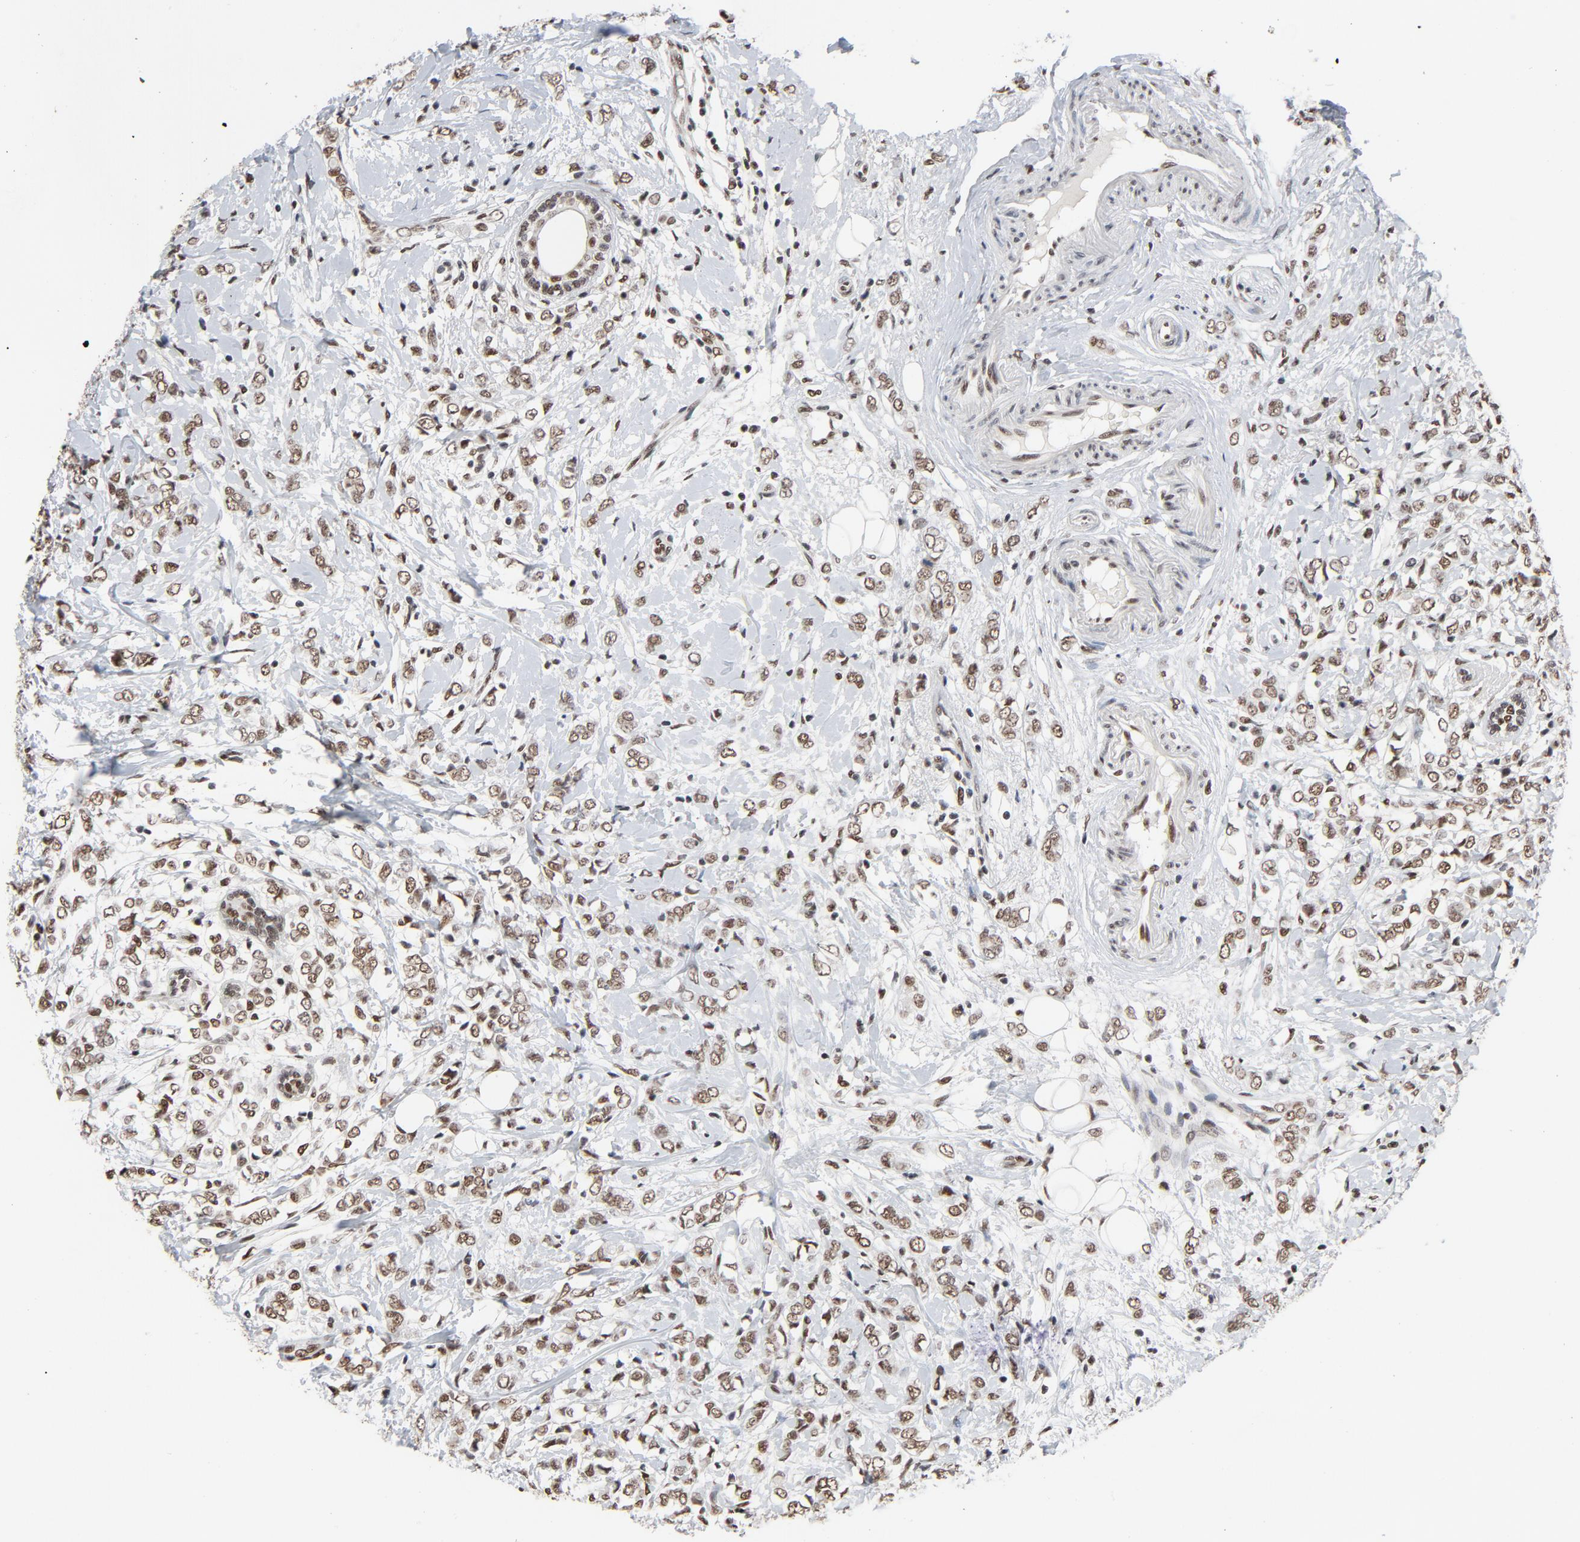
{"staining": {"intensity": "moderate", "quantity": ">75%", "location": "nuclear"}, "tissue": "breast cancer", "cell_type": "Tumor cells", "image_type": "cancer", "snomed": [{"axis": "morphology", "description": "Normal tissue, NOS"}, {"axis": "morphology", "description": "Lobular carcinoma"}, {"axis": "topography", "description": "Breast"}], "caption": "Brown immunohistochemical staining in human breast cancer exhibits moderate nuclear expression in about >75% of tumor cells.", "gene": "MRE11", "patient": {"sex": "female", "age": 47}}